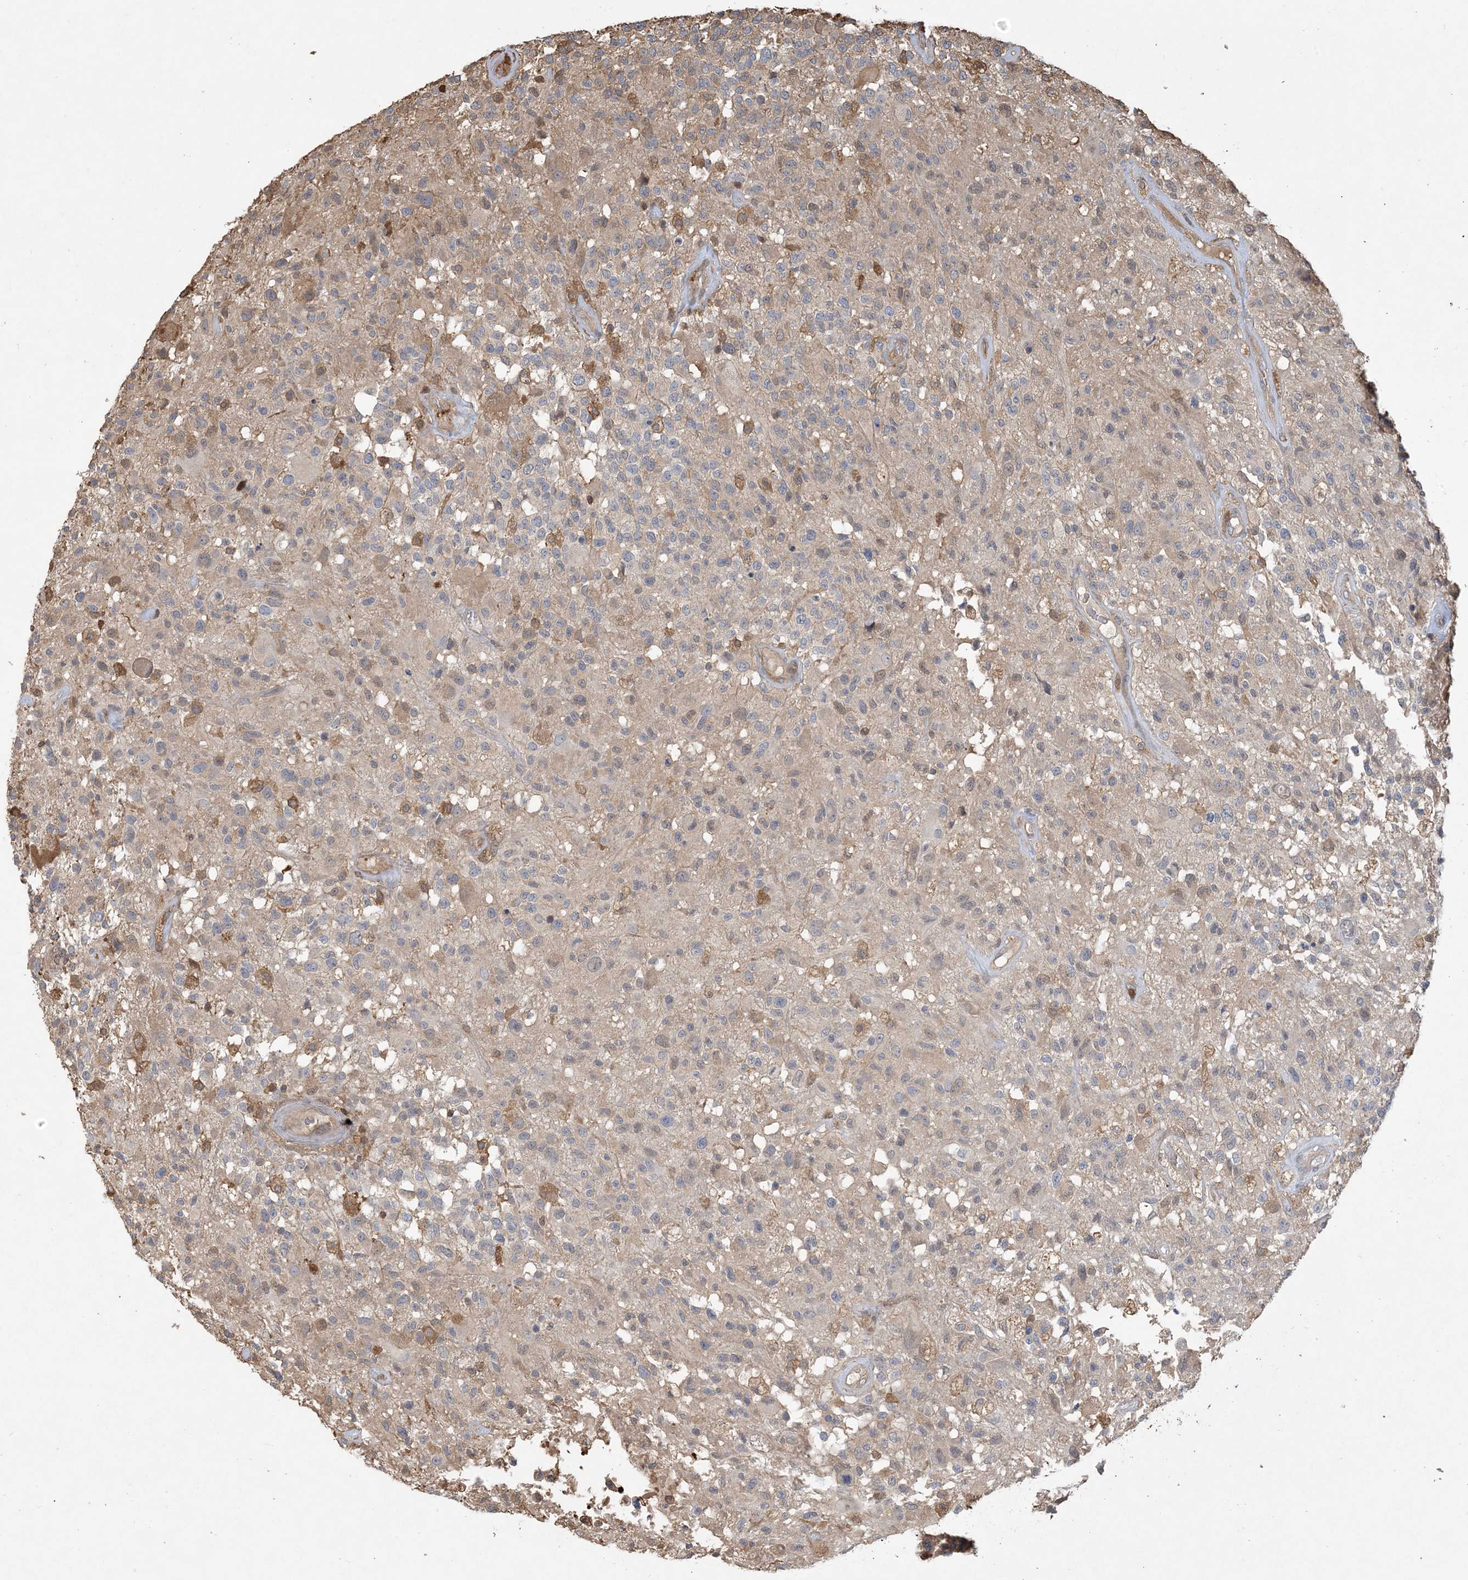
{"staining": {"intensity": "moderate", "quantity": "<25%", "location": "cytoplasmic/membranous"}, "tissue": "glioma", "cell_type": "Tumor cells", "image_type": "cancer", "snomed": [{"axis": "morphology", "description": "Glioma, malignant, High grade"}, {"axis": "morphology", "description": "Glioblastoma, NOS"}, {"axis": "topography", "description": "Brain"}], "caption": "This is an image of IHC staining of glioma, which shows moderate staining in the cytoplasmic/membranous of tumor cells.", "gene": "TMSB4X", "patient": {"sex": "male", "age": 60}}